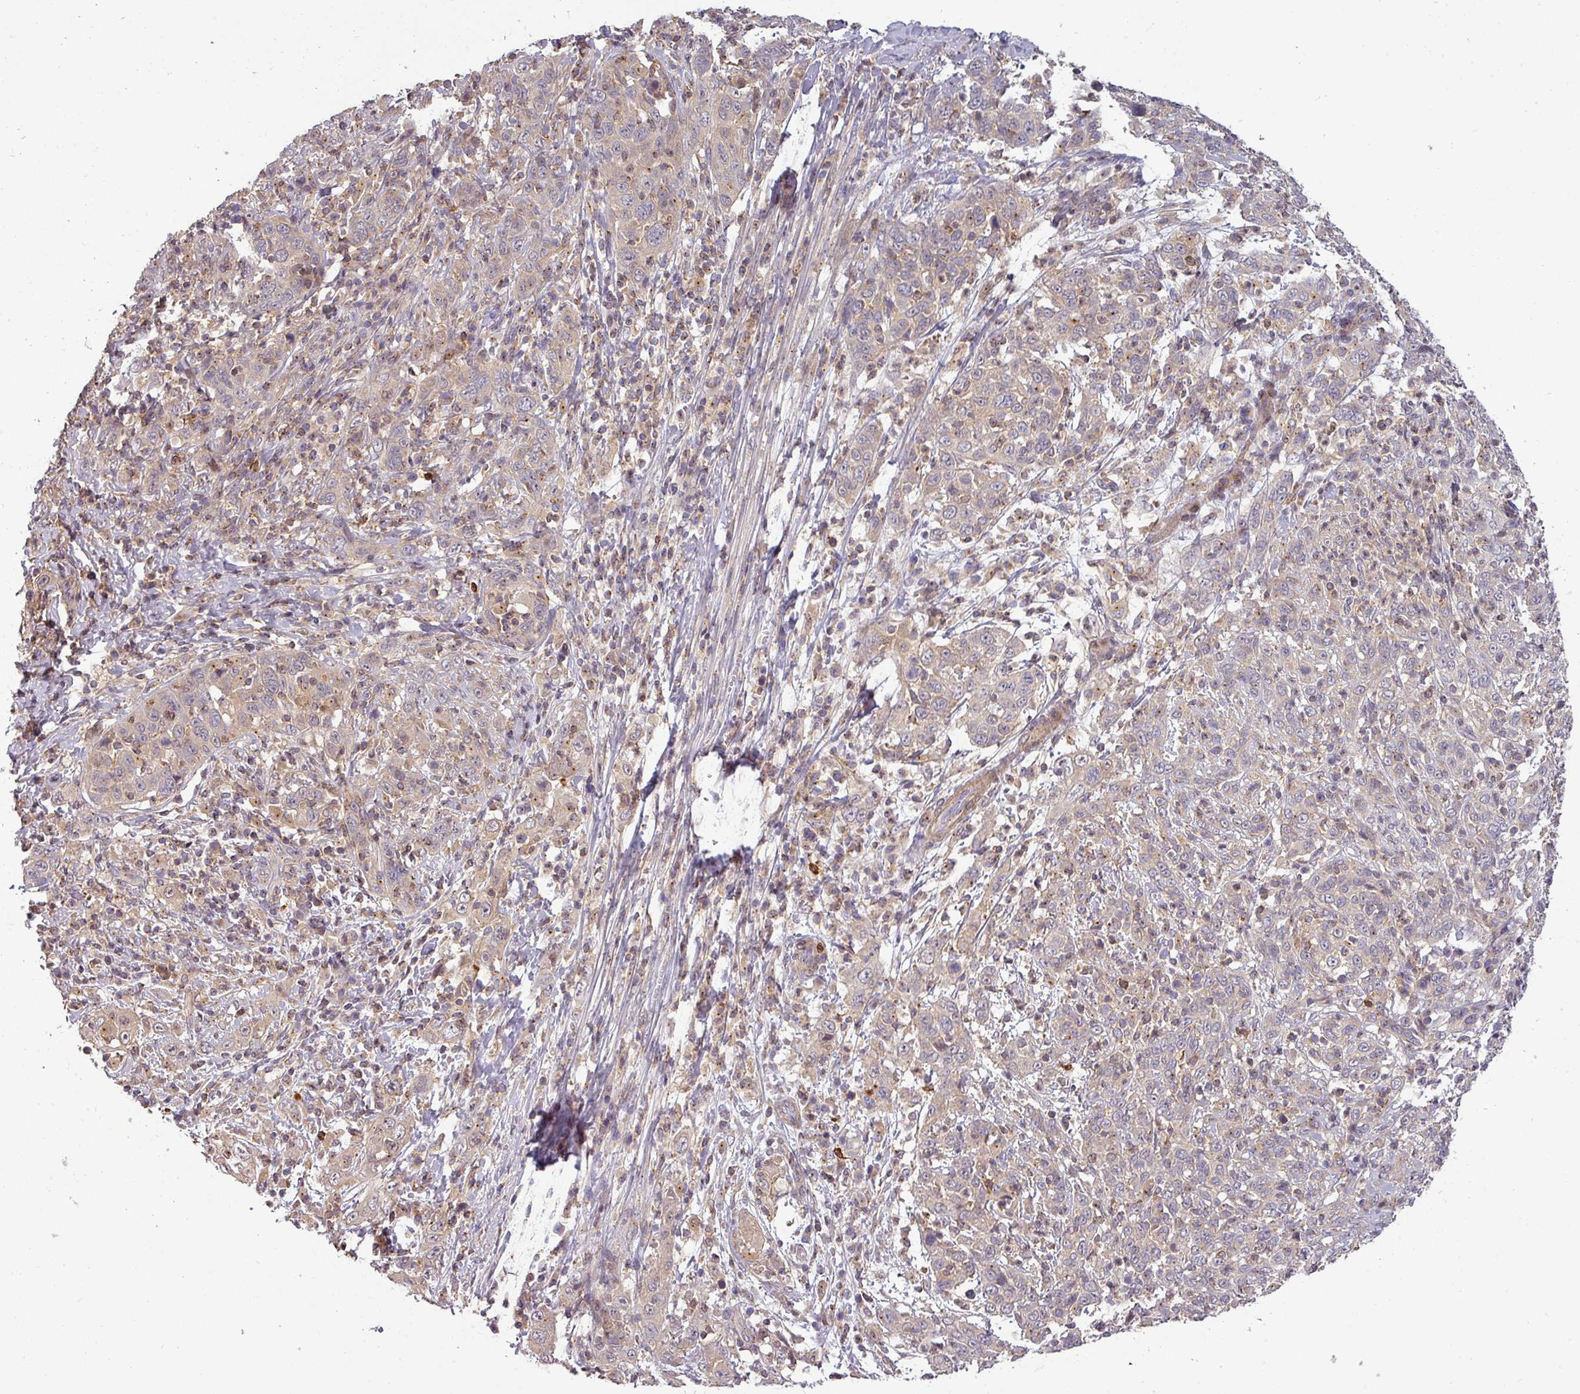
{"staining": {"intensity": "weak", "quantity": "25%-75%", "location": "cytoplasmic/membranous"}, "tissue": "cervical cancer", "cell_type": "Tumor cells", "image_type": "cancer", "snomed": [{"axis": "morphology", "description": "Squamous cell carcinoma, NOS"}, {"axis": "topography", "description": "Cervix"}], "caption": "An immunohistochemistry photomicrograph of neoplastic tissue is shown. Protein staining in brown highlights weak cytoplasmic/membranous positivity in squamous cell carcinoma (cervical) within tumor cells.", "gene": "NIN", "patient": {"sex": "female", "age": 46}}